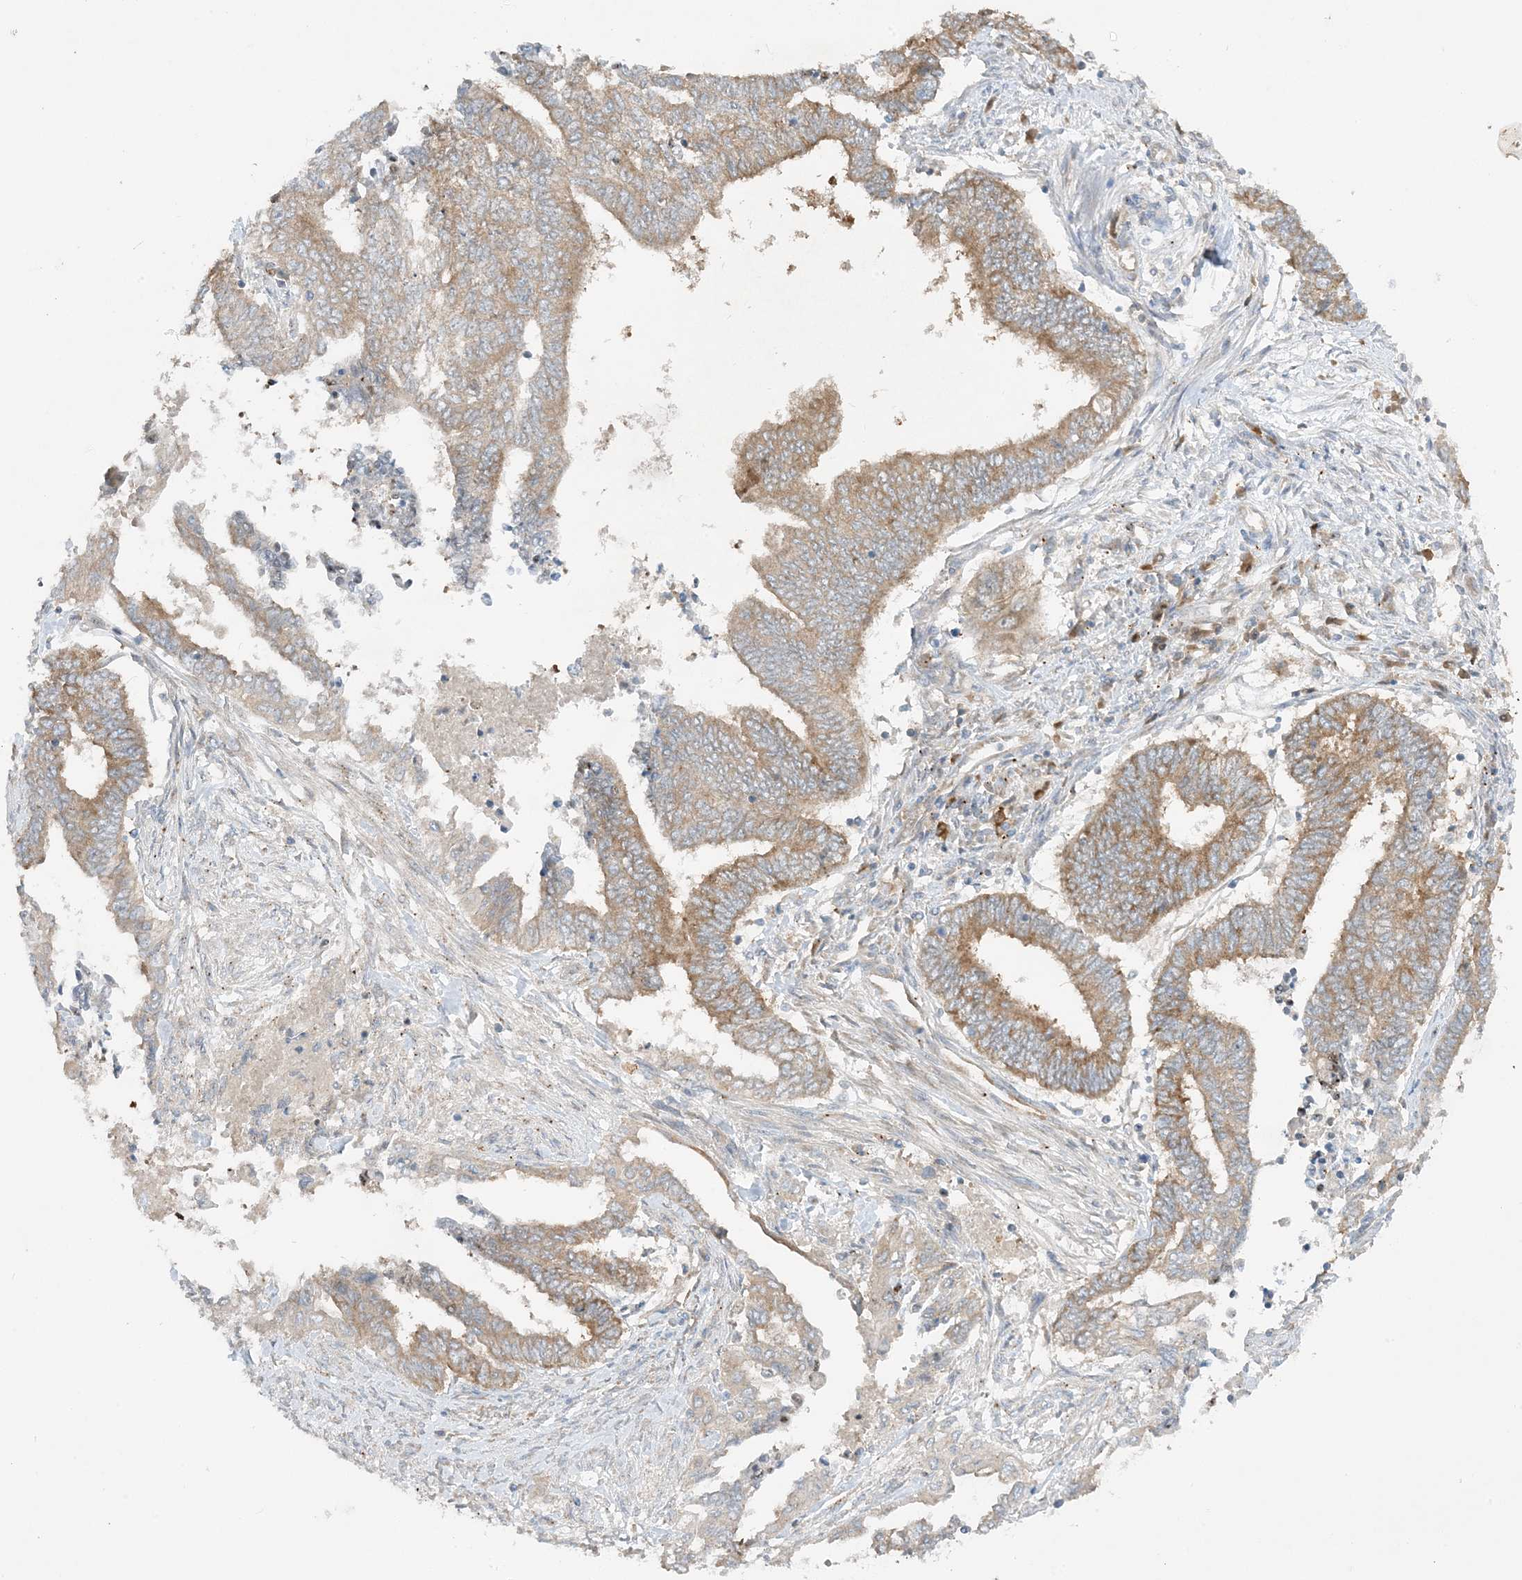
{"staining": {"intensity": "moderate", "quantity": ">75%", "location": "cytoplasmic/membranous"}, "tissue": "endometrial cancer", "cell_type": "Tumor cells", "image_type": "cancer", "snomed": [{"axis": "morphology", "description": "Adenocarcinoma, NOS"}, {"axis": "topography", "description": "Uterus"}, {"axis": "topography", "description": "Endometrium"}], "caption": "Human endometrial cancer (adenocarcinoma) stained with a protein marker reveals moderate staining in tumor cells.", "gene": "RPP40", "patient": {"sex": "female", "age": 70}}